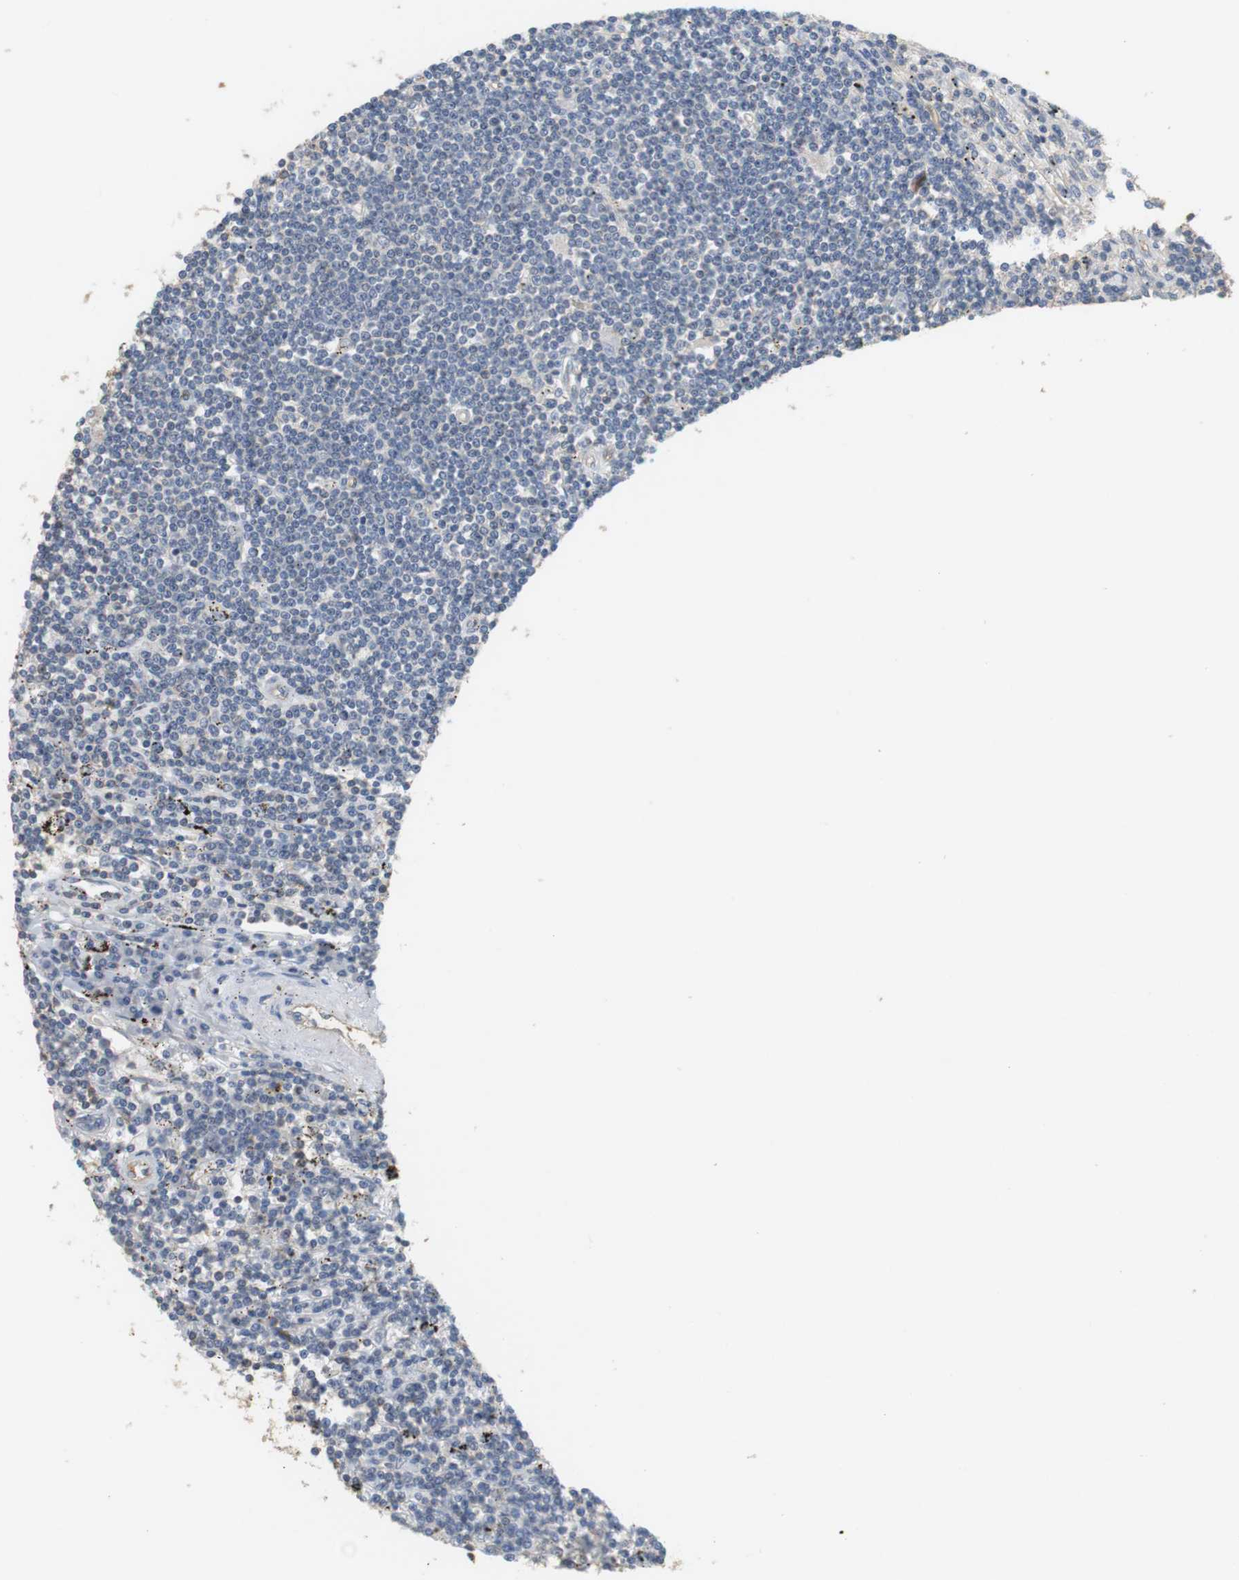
{"staining": {"intensity": "negative", "quantity": "none", "location": "none"}, "tissue": "lymphoma", "cell_type": "Tumor cells", "image_type": "cancer", "snomed": [{"axis": "morphology", "description": "Malignant lymphoma, non-Hodgkin's type, Low grade"}, {"axis": "topography", "description": "Spleen"}], "caption": "This image is of lymphoma stained with IHC to label a protein in brown with the nuclei are counter-stained blue. There is no staining in tumor cells.", "gene": "OSR1", "patient": {"sex": "male", "age": 76}}